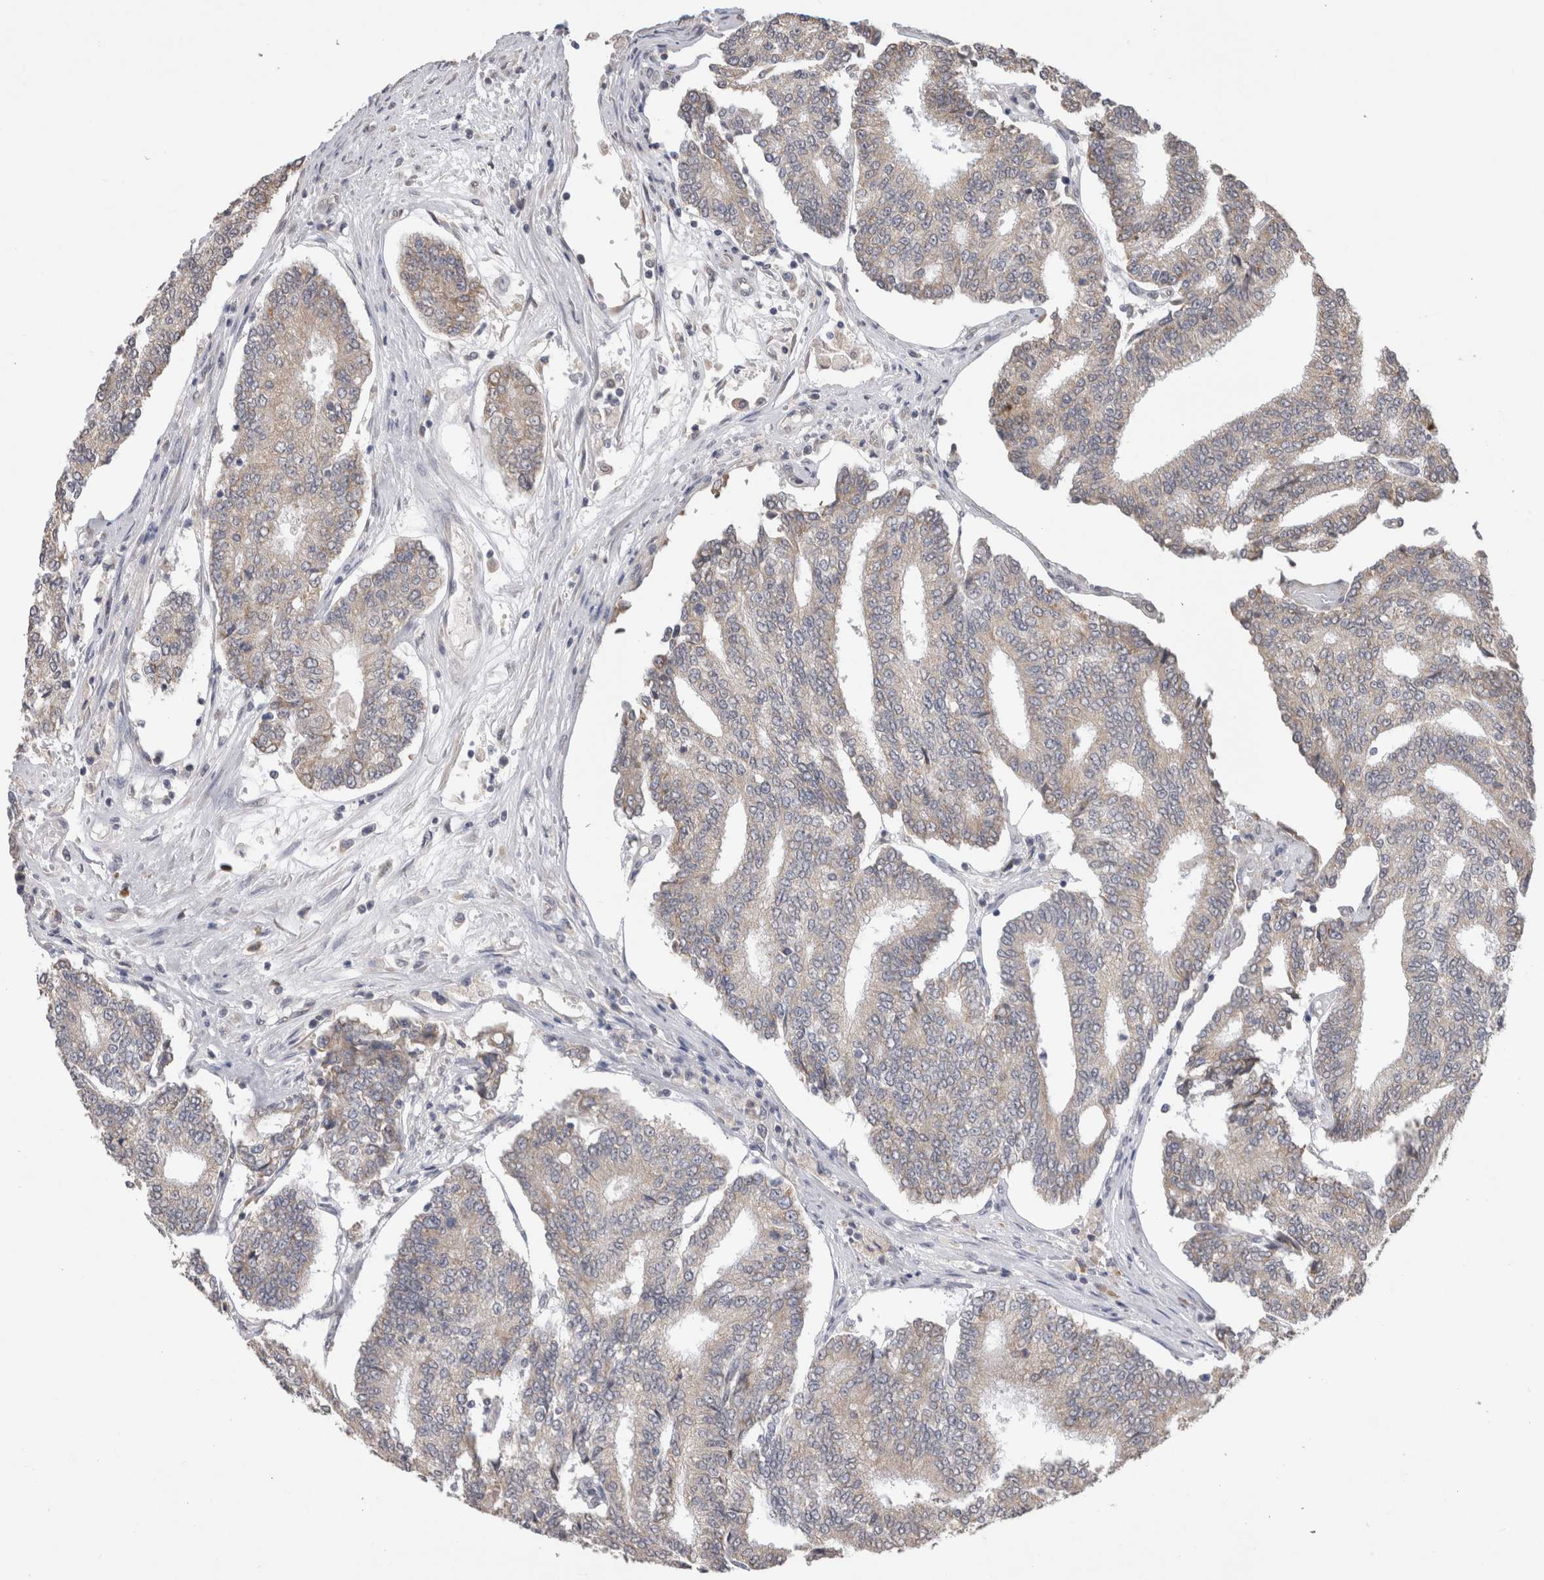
{"staining": {"intensity": "negative", "quantity": "none", "location": "none"}, "tissue": "prostate cancer", "cell_type": "Tumor cells", "image_type": "cancer", "snomed": [{"axis": "morphology", "description": "Normal tissue, NOS"}, {"axis": "morphology", "description": "Adenocarcinoma, High grade"}, {"axis": "topography", "description": "Prostate"}, {"axis": "topography", "description": "Seminal veicle"}], "caption": "This histopathology image is of adenocarcinoma (high-grade) (prostate) stained with immunohistochemistry to label a protein in brown with the nuclei are counter-stained blue. There is no staining in tumor cells. (IHC, brightfield microscopy, high magnification).", "gene": "NOMO1", "patient": {"sex": "male", "age": 55}}